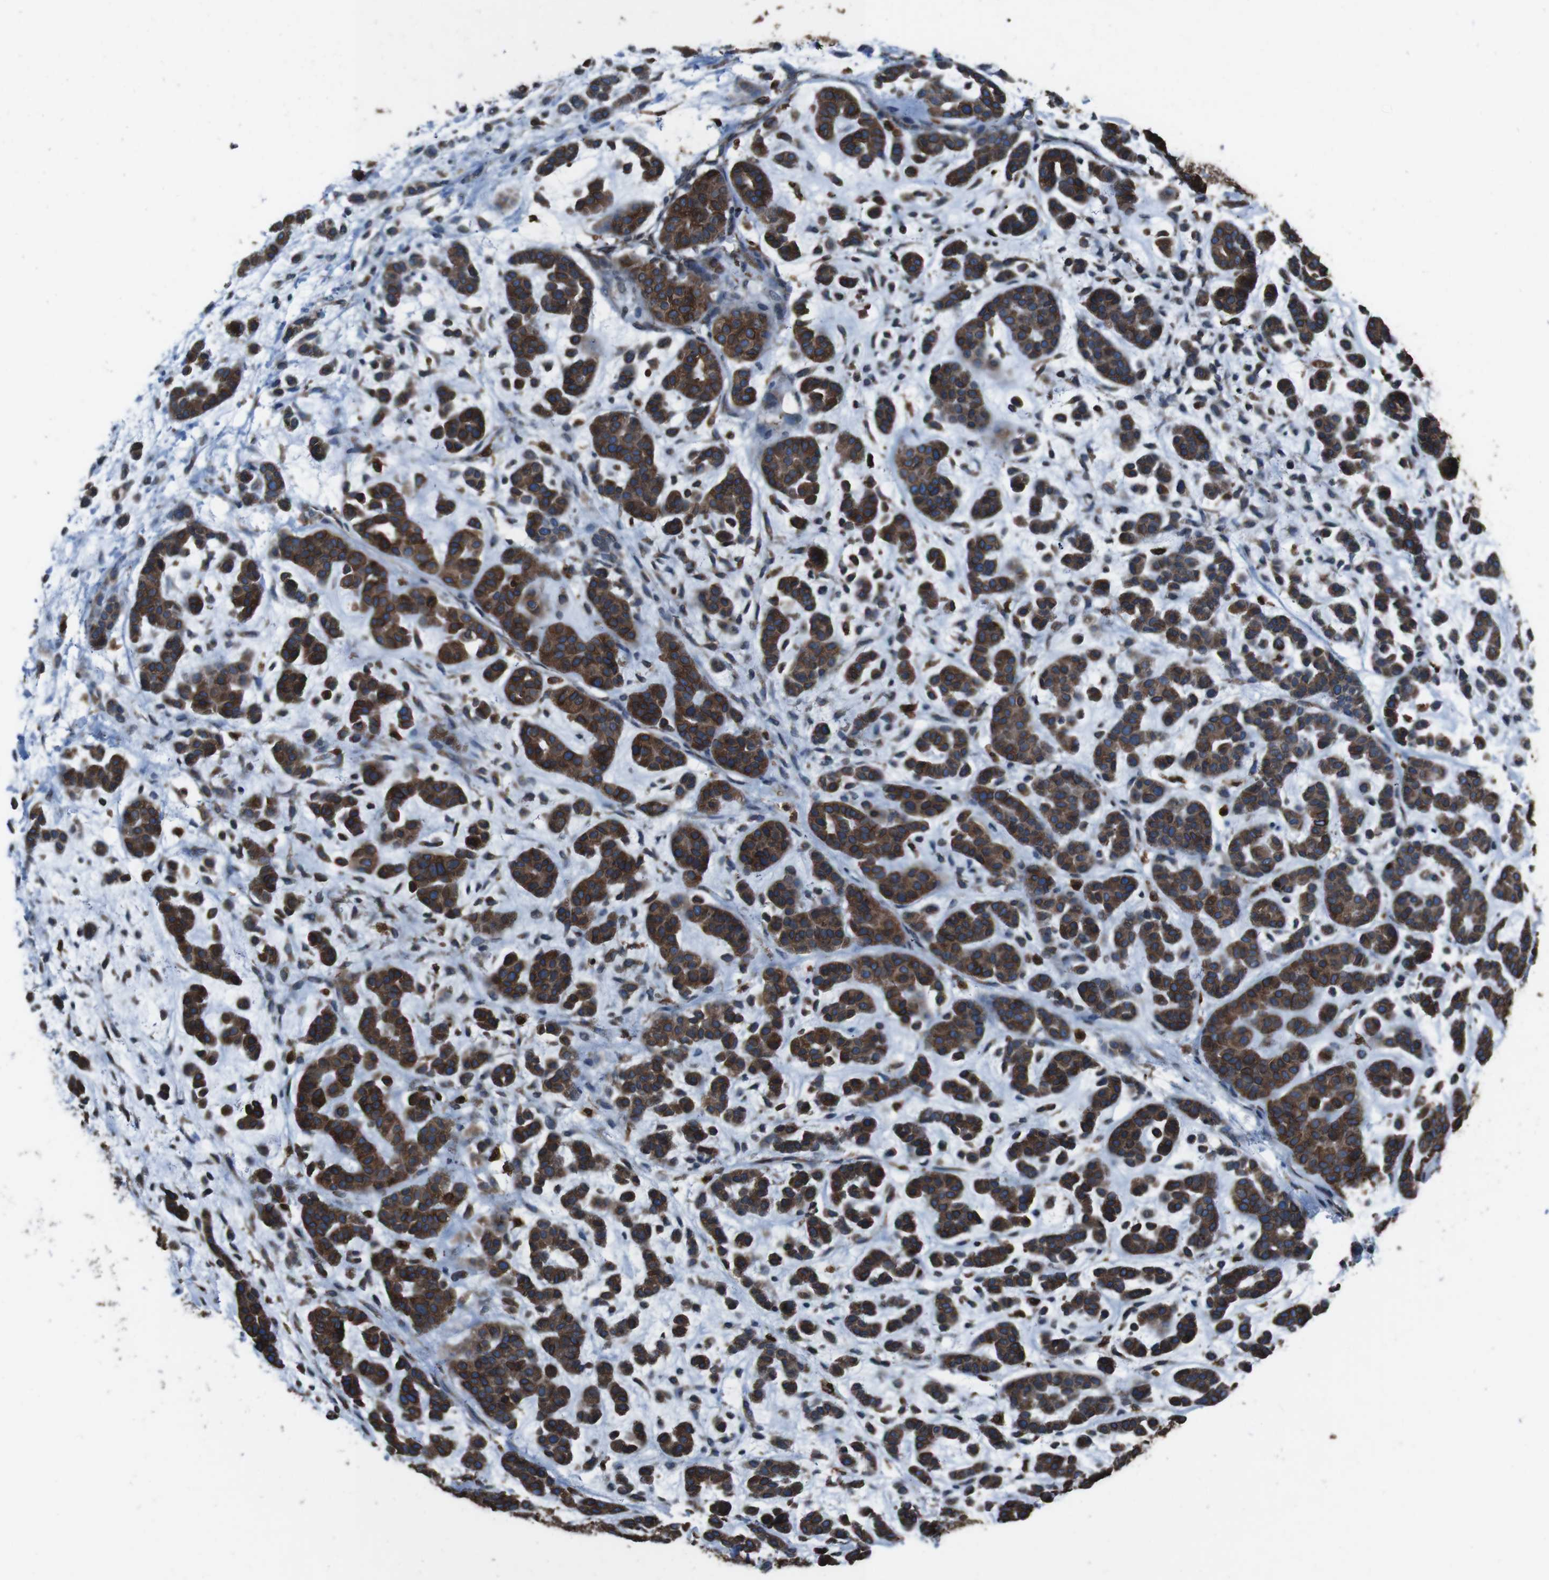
{"staining": {"intensity": "strong", "quantity": ">75%", "location": "cytoplasmic/membranous"}, "tissue": "head and neck cancer", "cell_type": "Tumor cells", "image_type": "cancer", "snomed": [{"axis": "morphology", "description": "Adenocarcinoma, NOS"}, {"axis": "morphology", "description": "Adenoma, NOS"}, {"axis": "topography", "description": "Head-Neck"}], "caption": "Human head and neck adenocarcinoma stained for a protein (brown) displays strong cytoplasmic/membranous positive positivity in approximately >75% of tumor cells.", "gene": "APMAP", "patient": {"sex": "female", "age": 55}}